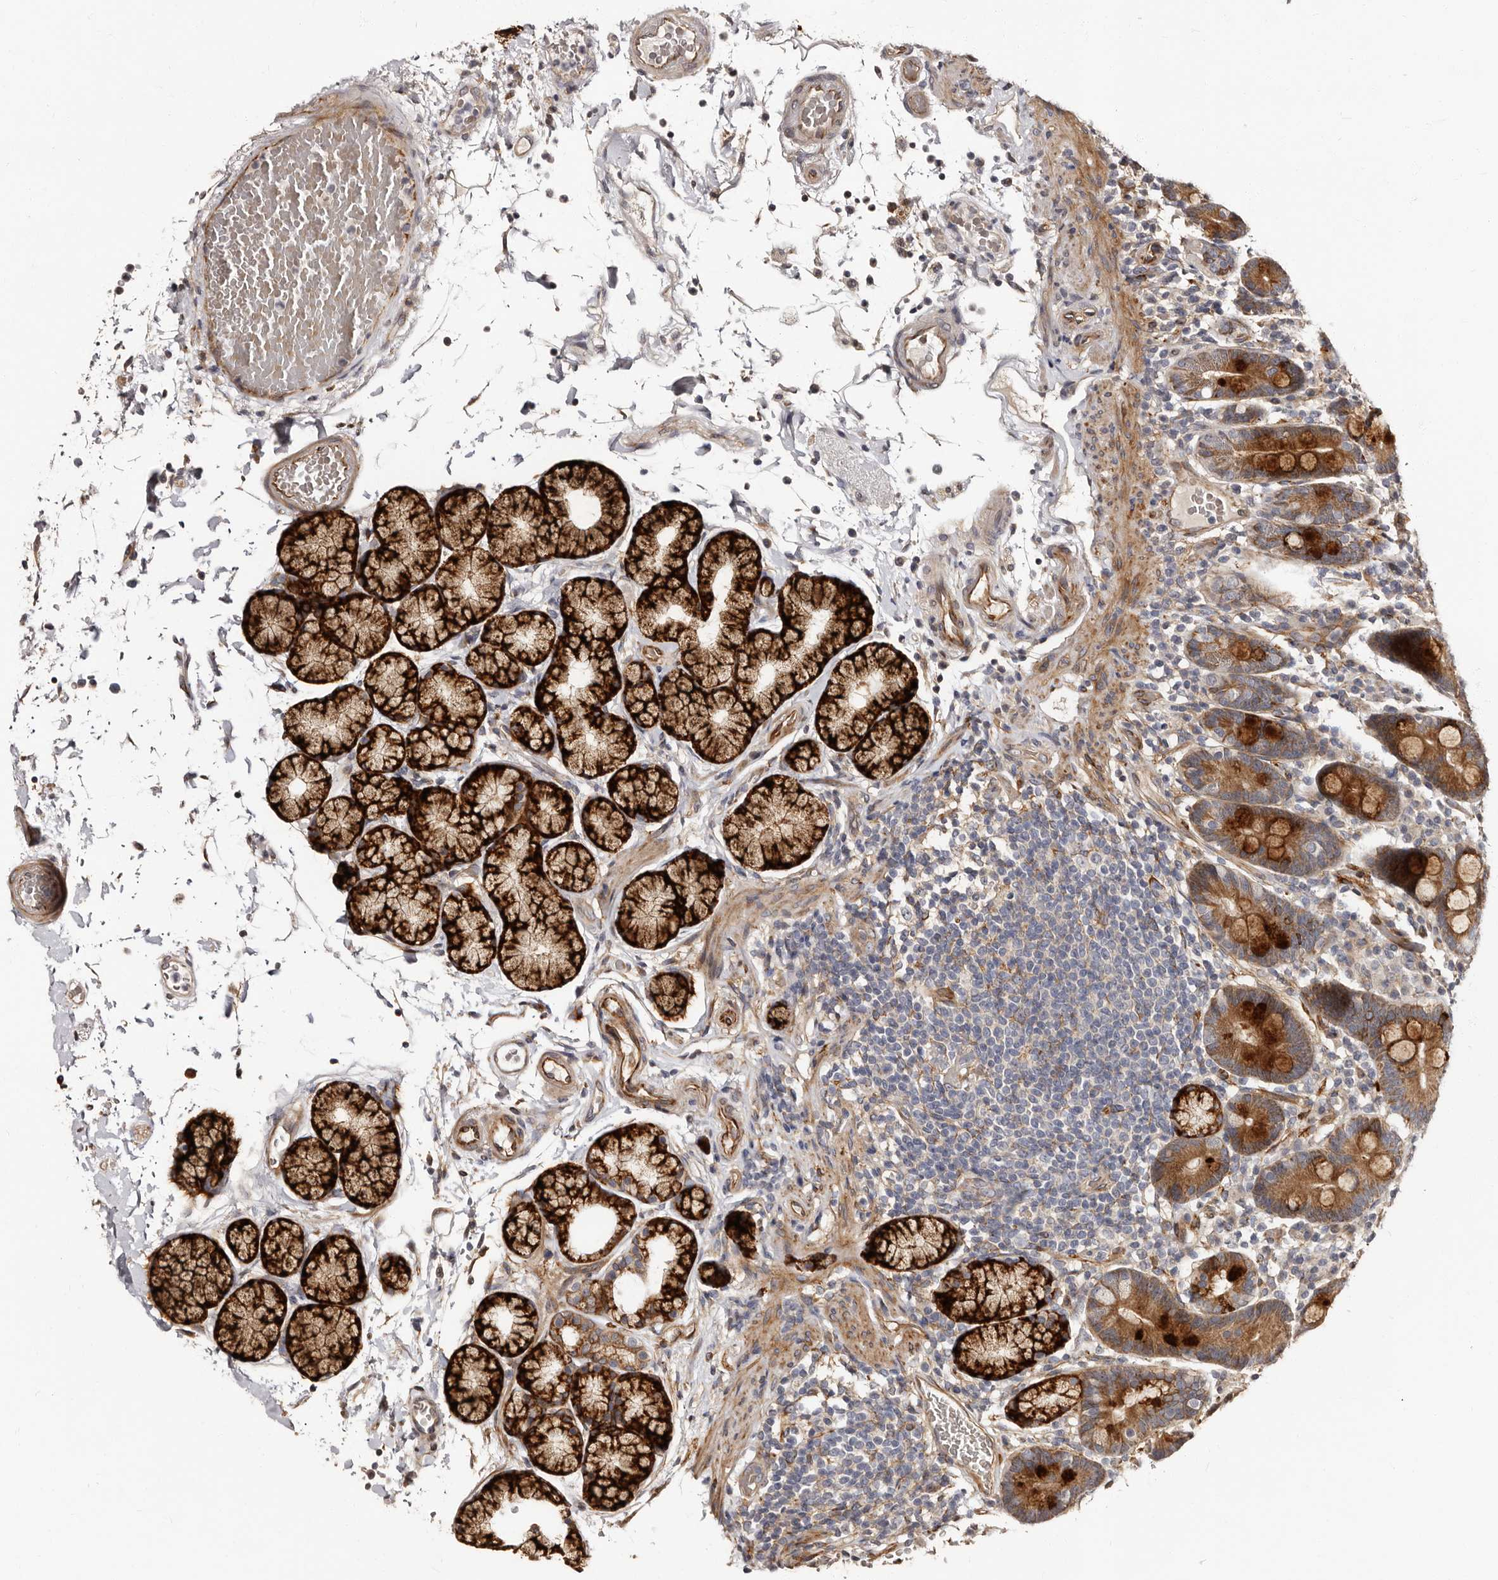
{"staining": {"intensity": "strong", "quantity": ">75%", "location": "cytoplasmic/membranous"}, "tissue": "duodenum", "cell_type": "Glandular cells", "image_type": "normal", "snomed": [{"axis": "morphology", "description": "Normal tissue, NOS"}, {"axis": "topography", "description": "Small intestine, NOS"}], "caption": "IHC histopathology image of normal human duodenum stained for a protein (brown), which demonstrates high levels of strong cytoplasmic/membranous staining in about >75% of glandular cells.", "gene": "TBC1D22B", "patient": {"sex": "female", "age": 71}}